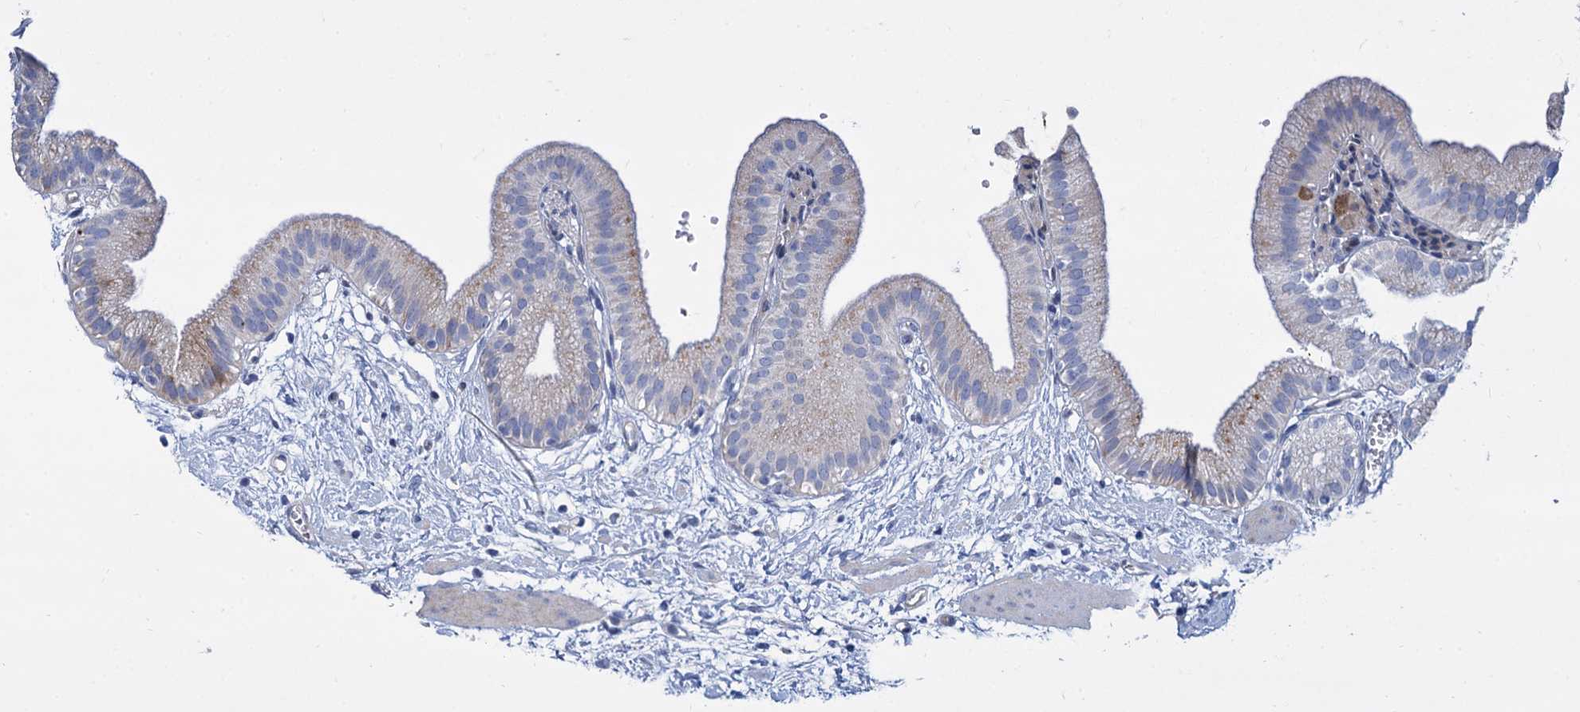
{"staining": {"intensity": "weak", "quantity": "<25%", "location": "cytoplasmic/membranous"}, "tissue": "gallbladder", "cell_type": "Glandular cells", "image_type": "normal", "snomed": [{"axis": "morphology", "description": "Normal tissue, NOS"}, {"axis": "topography", "description": "Gallbladder"}], "caption": "Gallbladder was stained to show a protein in brown. There is no significant staining in glandular cells. (DAB (3,3'-diaminobenzidine) IHC with hematoxylin counter stain).", "gene": "TRIM77", "patient": {"sex": "male", "age": 55}}